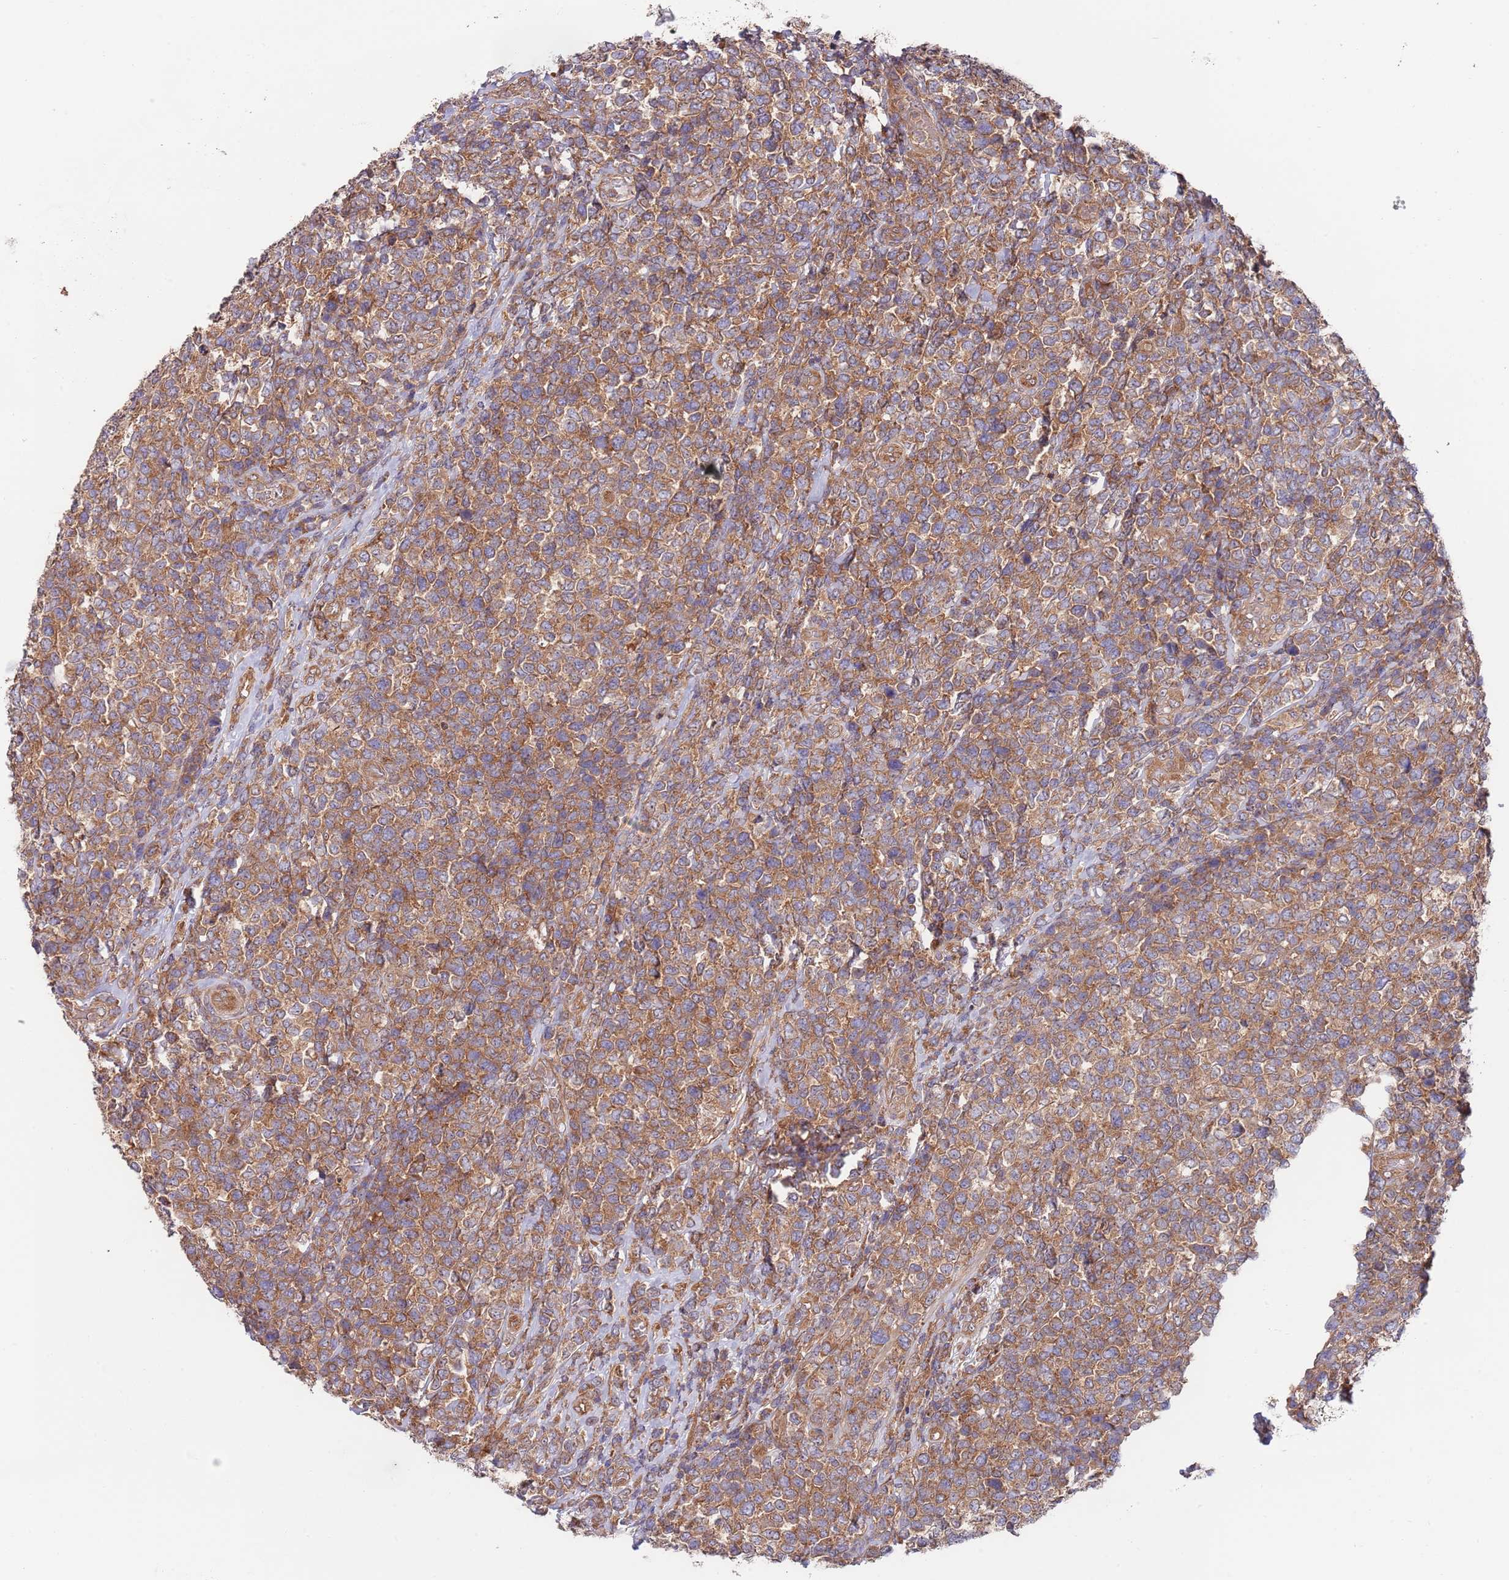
{"staining": {"intensity": "moderate", "quantity": ">75%", "location": "cytoplasmic/membranous"}, "tissue": "lymphoma", "cell_type": "Tumor cells", "image_type": "cancer", "snomed": [{"axis": "morphology", "description": "Malignant lymphoma, non-Hodgkin's type, High grade"}, {"axis": "topography", "description": "Soft tissue"}], "caption": "DAB immunohistochemical staining of lymphoma demonstrates moderate cytoplasmic/membranous protein expression in approximately >75% of tumor cells.", "gene": "EIF3F", "patient": {"sex": "female", "age": 56}}